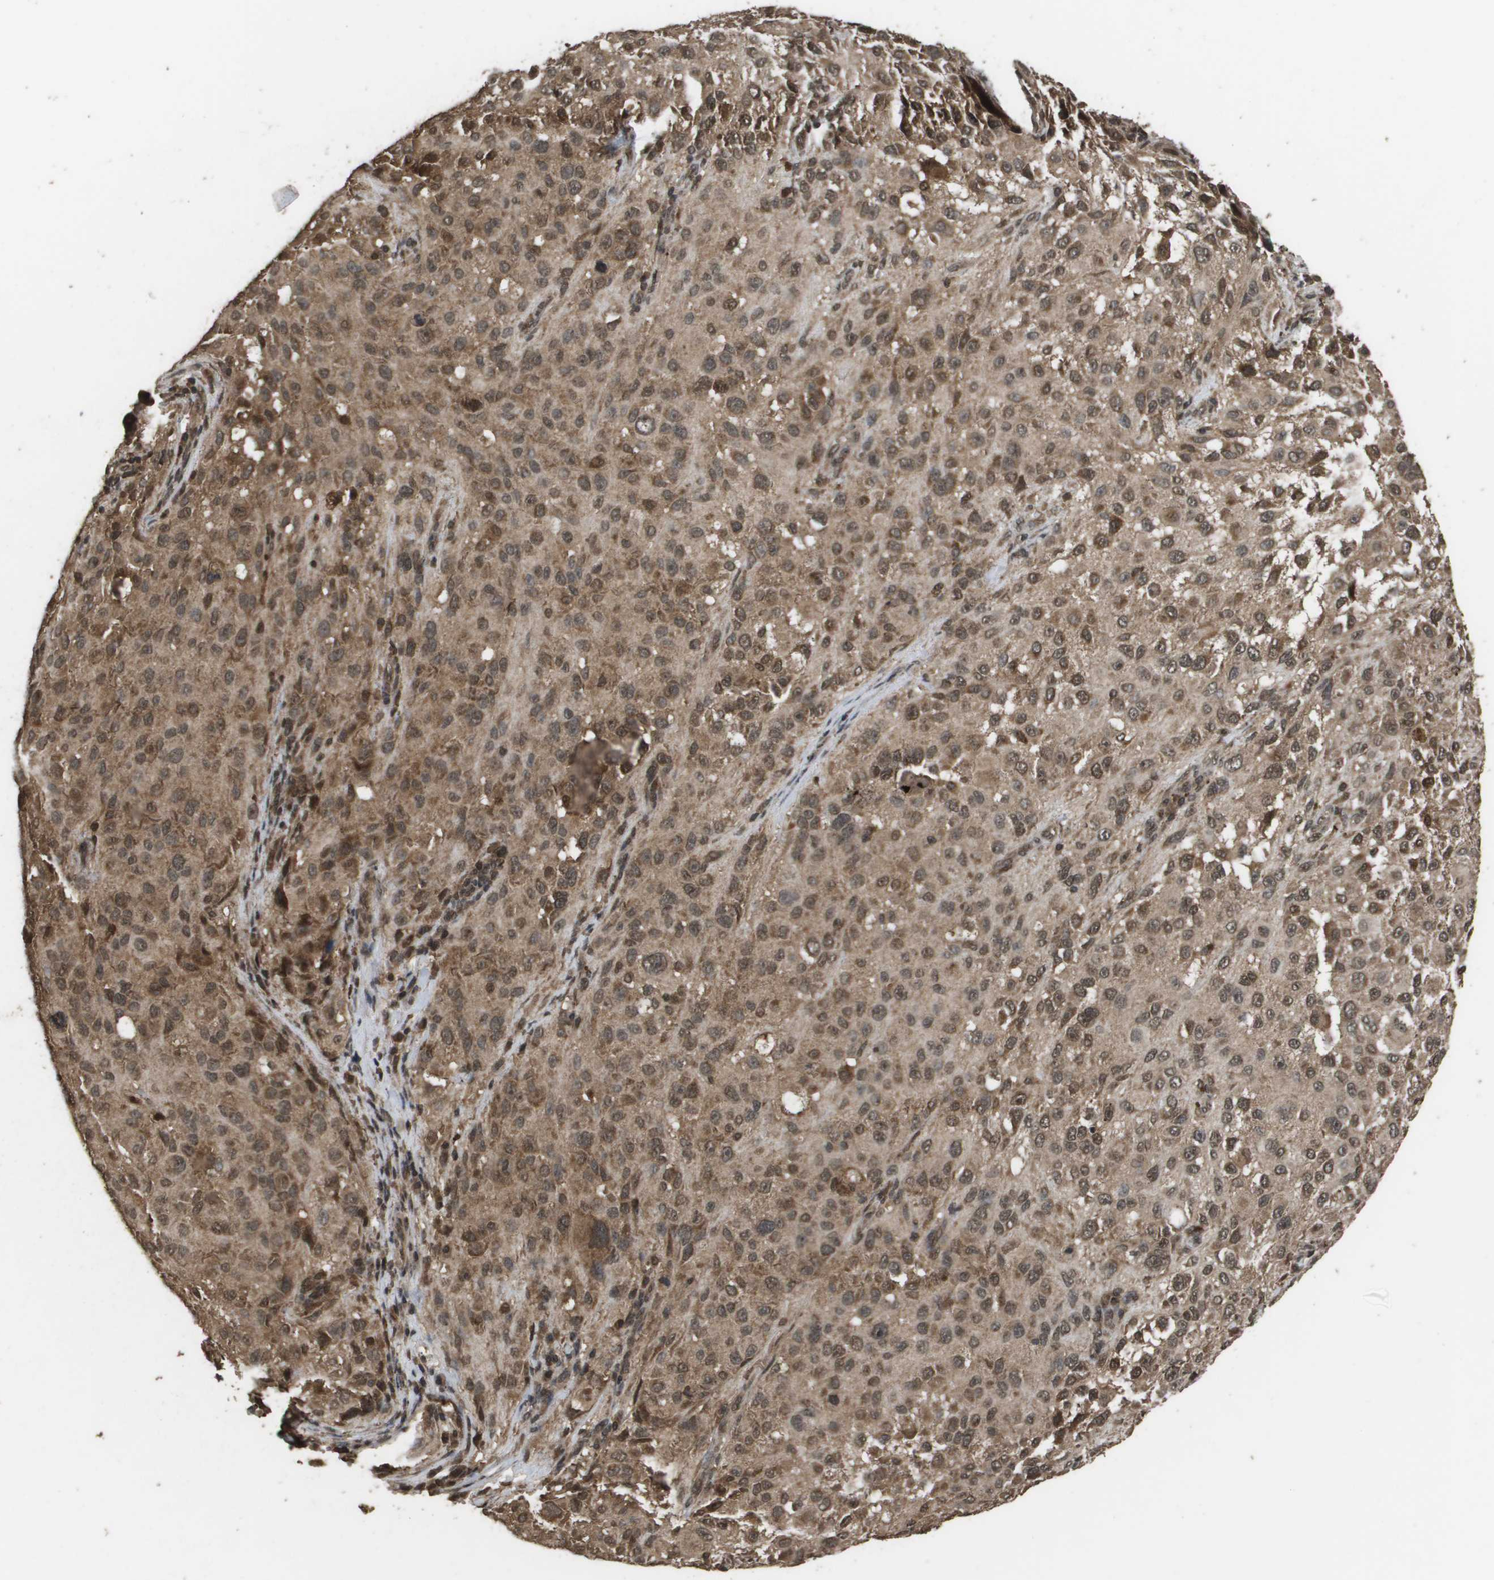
{"staining": {"intensity": "moderate", "quantity": ">75%", "location": "cytoplasmic/membranous,nuclear"}, "tissue": "melanoma", "cell_type": "Tumor cells", "image_type": "cancer", "snomed": [{"axis": "morphology", "description": "Necrosis, NOS"}, {"axis": "morphology", "description": "Malignant melanoma, NOS"}, {"axis": "topography", "description": "Skin"}], "caption": "High-power microscopy captured an immunohistochemistry photomicrograph of melanoma, revealing moderate cytoplasmic/membranous and nuclear staining in about >75% of tumor cells.", "gene": "AXIN2", "patient": {"sex": "female", "age": 87}}